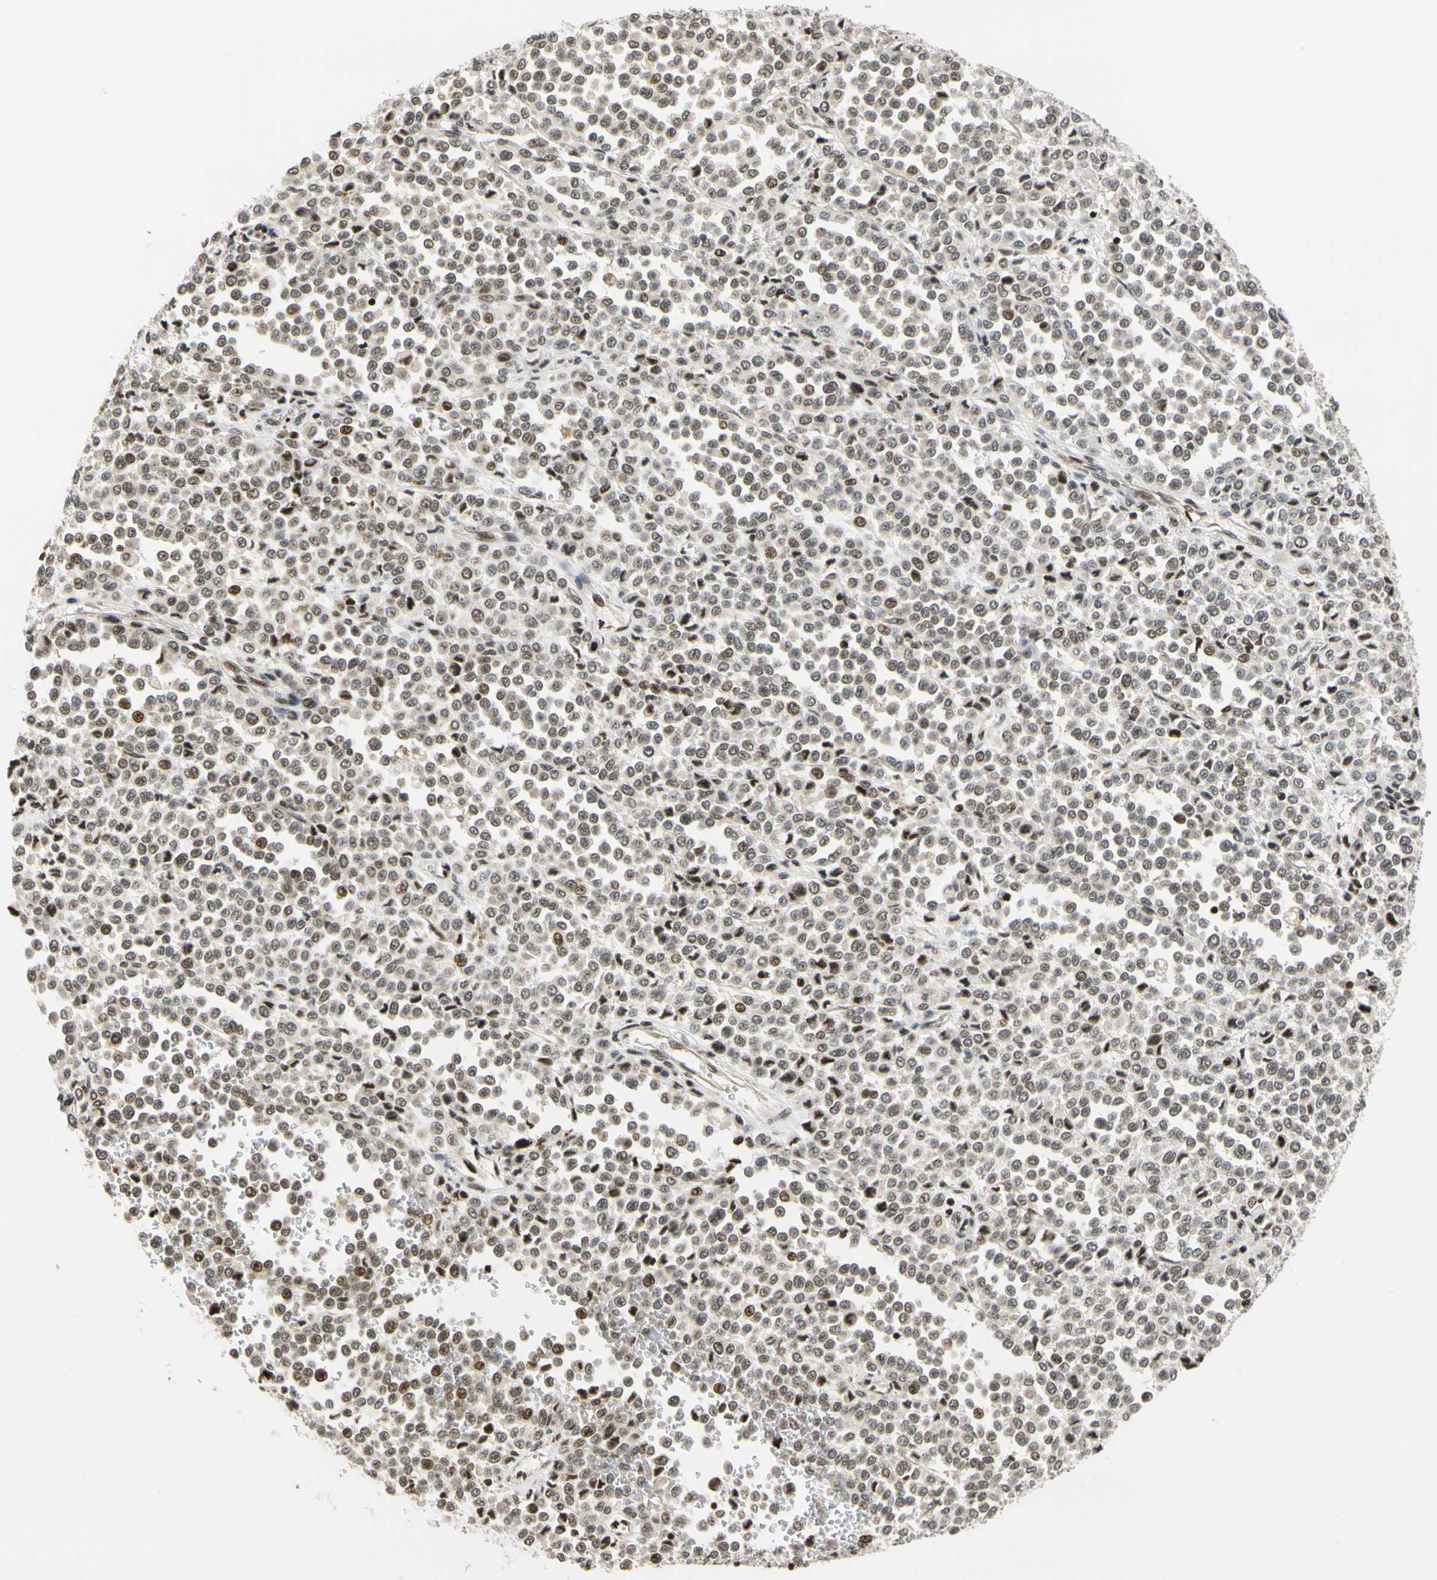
{"staining": {"intensity": "weak", "quantity": "25%-75%", "location": "nuclear"}, "tissue": "melanoma", "cell_type": "Tumor cells", "image_type": "cancer", "snomed": [{"axis": "morphology", "description": "Malignant melanoma, Metastatic site"}, {"axis": "topography", "description": "Pancreas"}], "caption": "Malignant melanoma (metastatic site) stained with a protein marker exhibits weak staining in tumor cells.", "gene": "CDK7", "patient": {"sex": "female", "age": 30}}